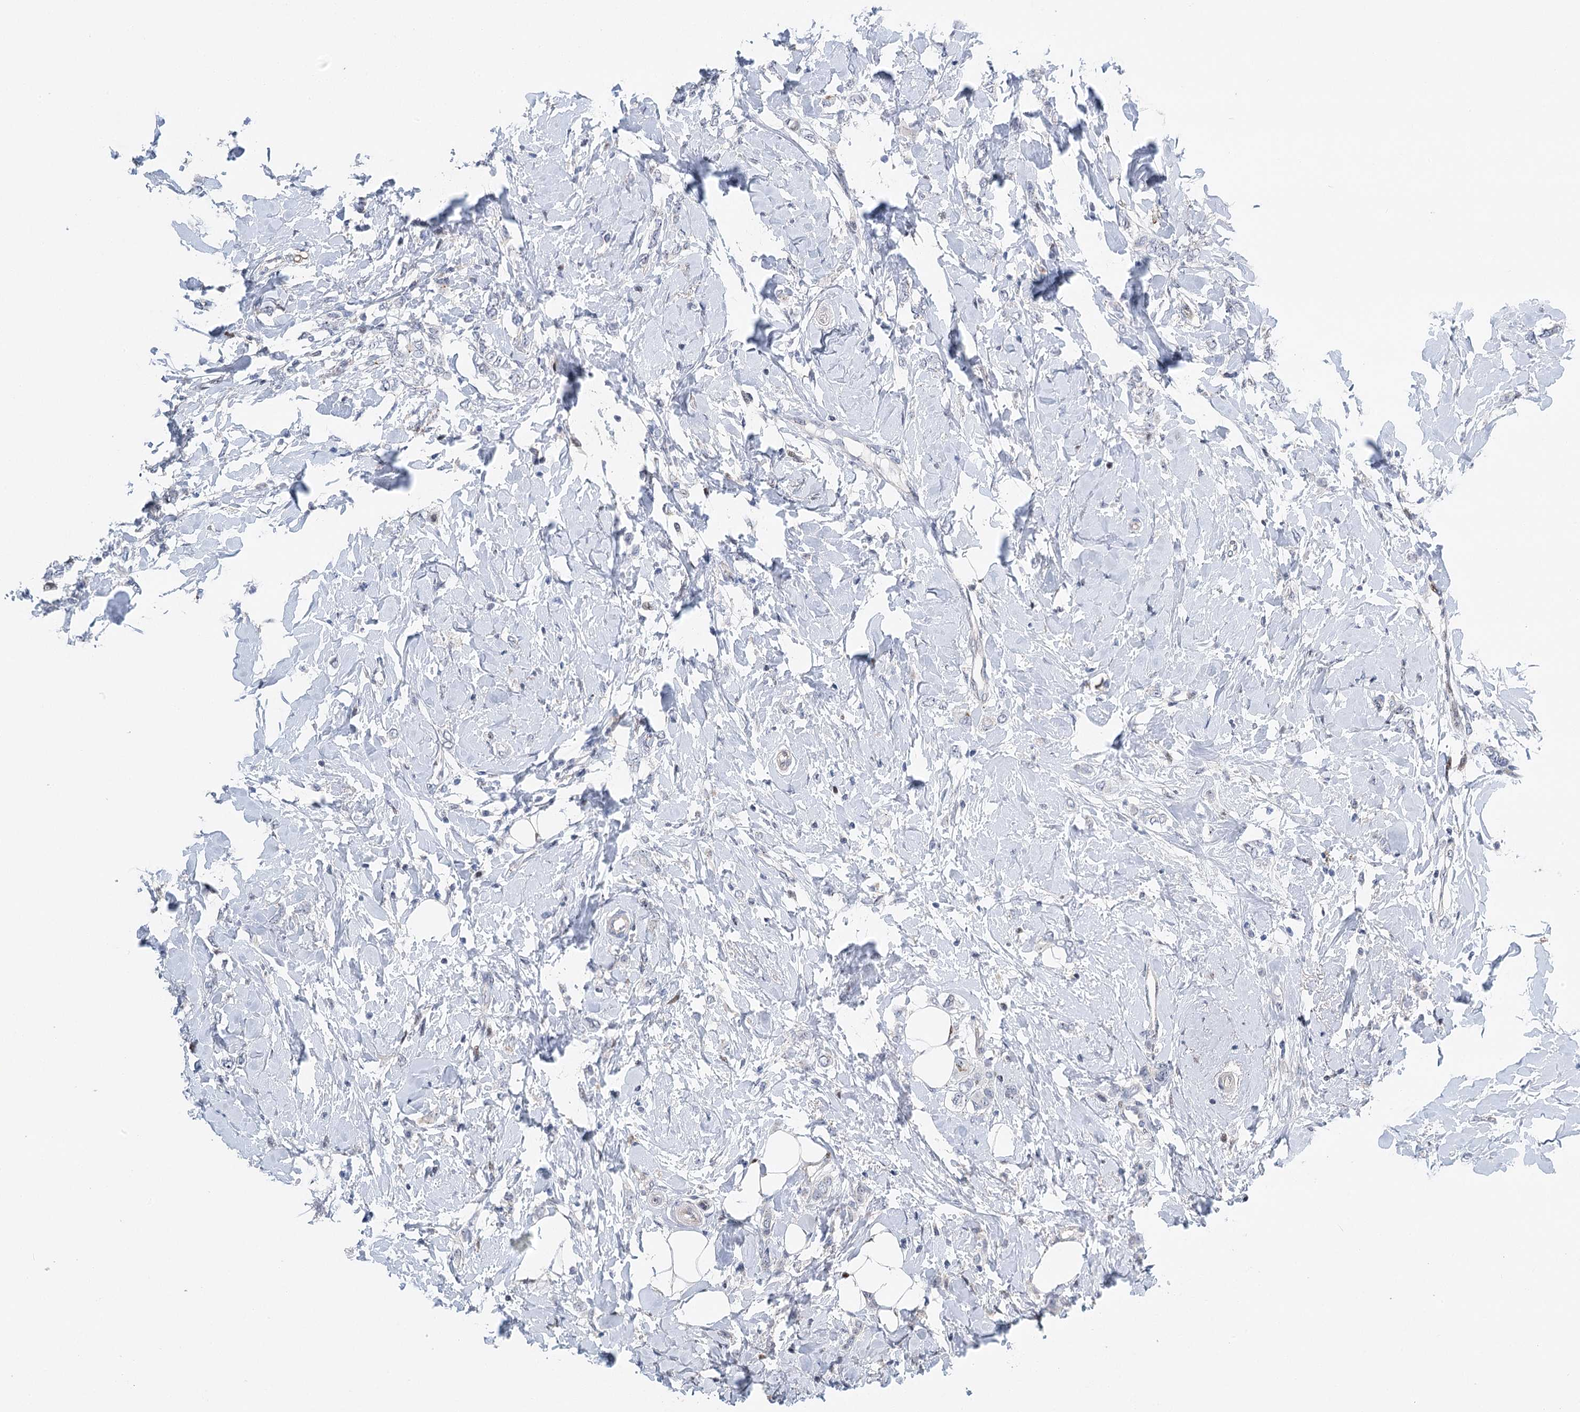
{"staining": {"intensity": "negative", "quantity": "none", "location": "none"}, "tissue": "breast cancer", "cell_type": "Tumor cells", "image_type": "cancer", "snomed": [{"axis": "morphology", "description": "Normal tissue, NOS"}, {"axis": "morphology", "description": "Lobular carcinoma"}, {"axis": "topography", "description": "Breast"}], "caption": "Immunohistochemical staining of breast cancer reveals no significant expression in tumor cells.", "gene": "CAMTA1", "patient": {"sex": "female", "age": 47}}